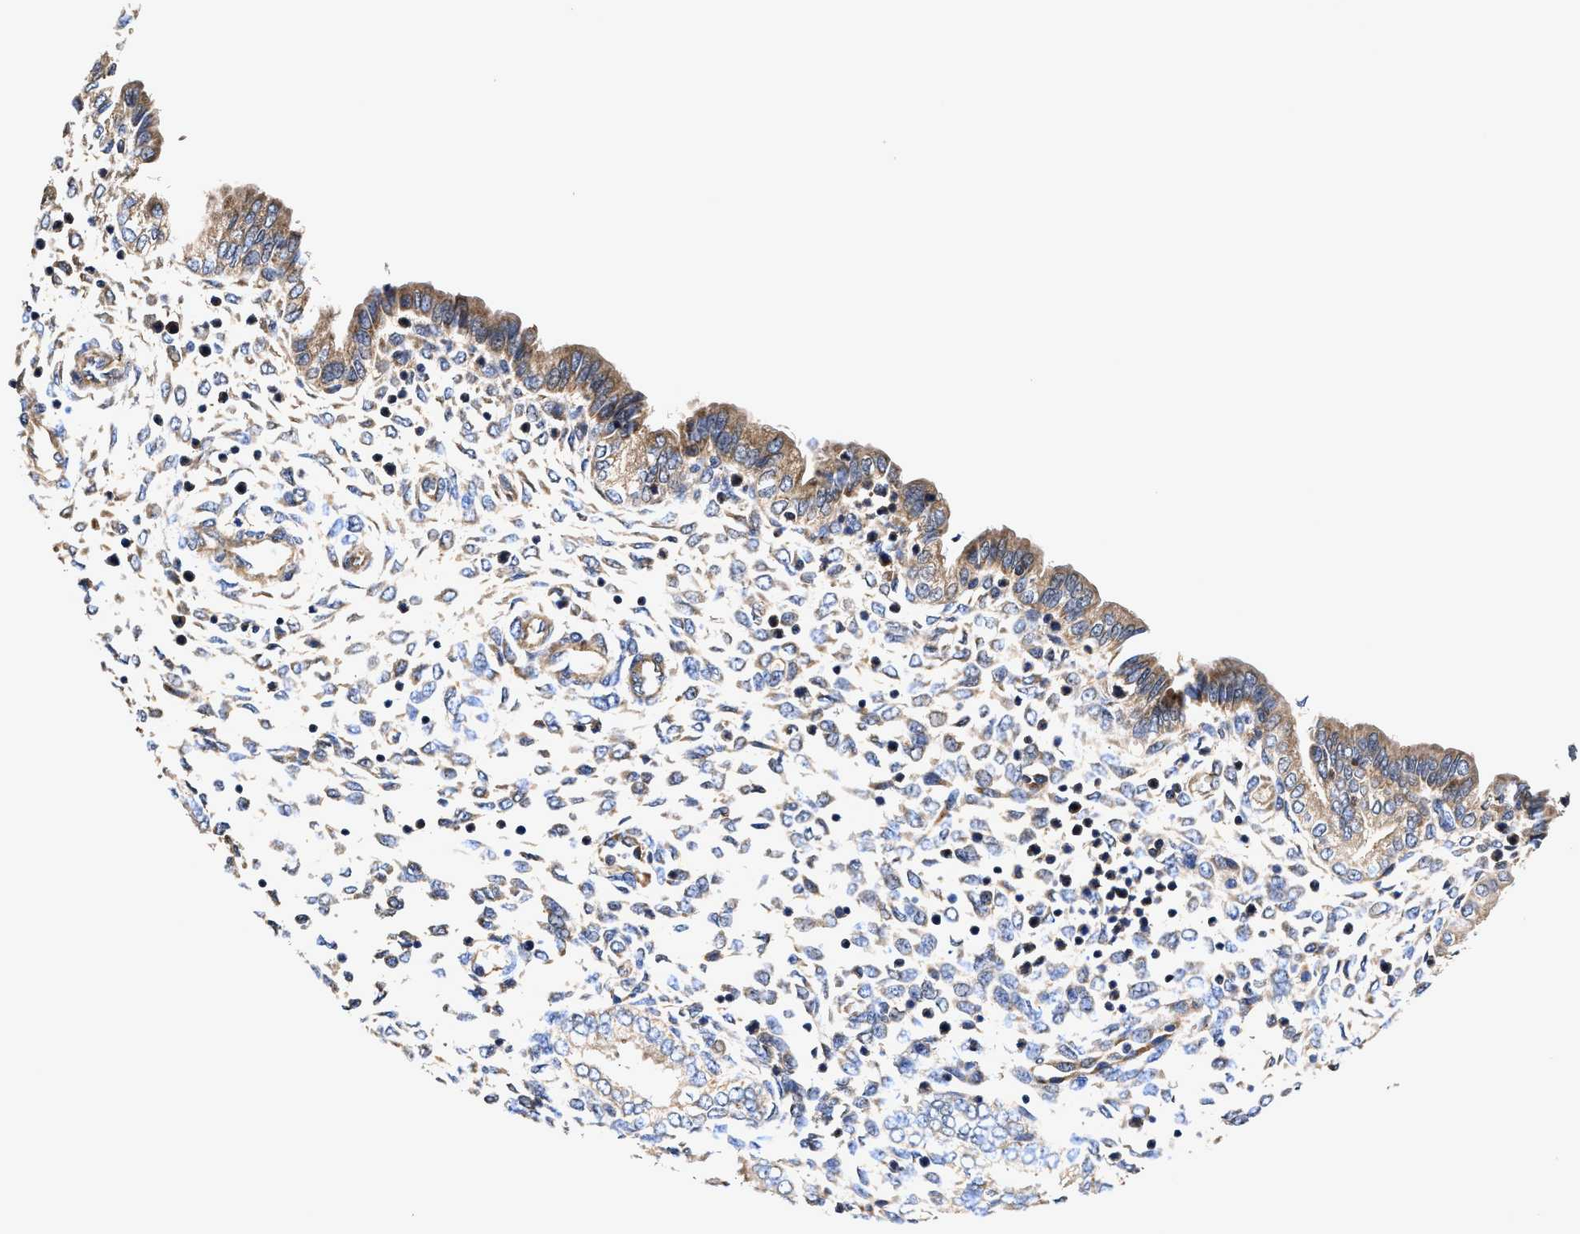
{"staining": {"intensity": "weak", "quantity": "<25%", "location": "cytoplasmic/membranous"}, "tissue": "endometrium", "cell_type": "Cells in endometrial stroma", "image_type": "normal", "snomed": [{"axis": "morphology", "description": "Normal tissue, NOS"}, {"axis": "topography", "description": "Endometrium"}], "caption": "Normal endometrium was stained to show a protein in brown. There is no significant expression in cells in endometrial stroma.", "gene": "EFNA4", "patient": {"sex": "female", "age": 33}}